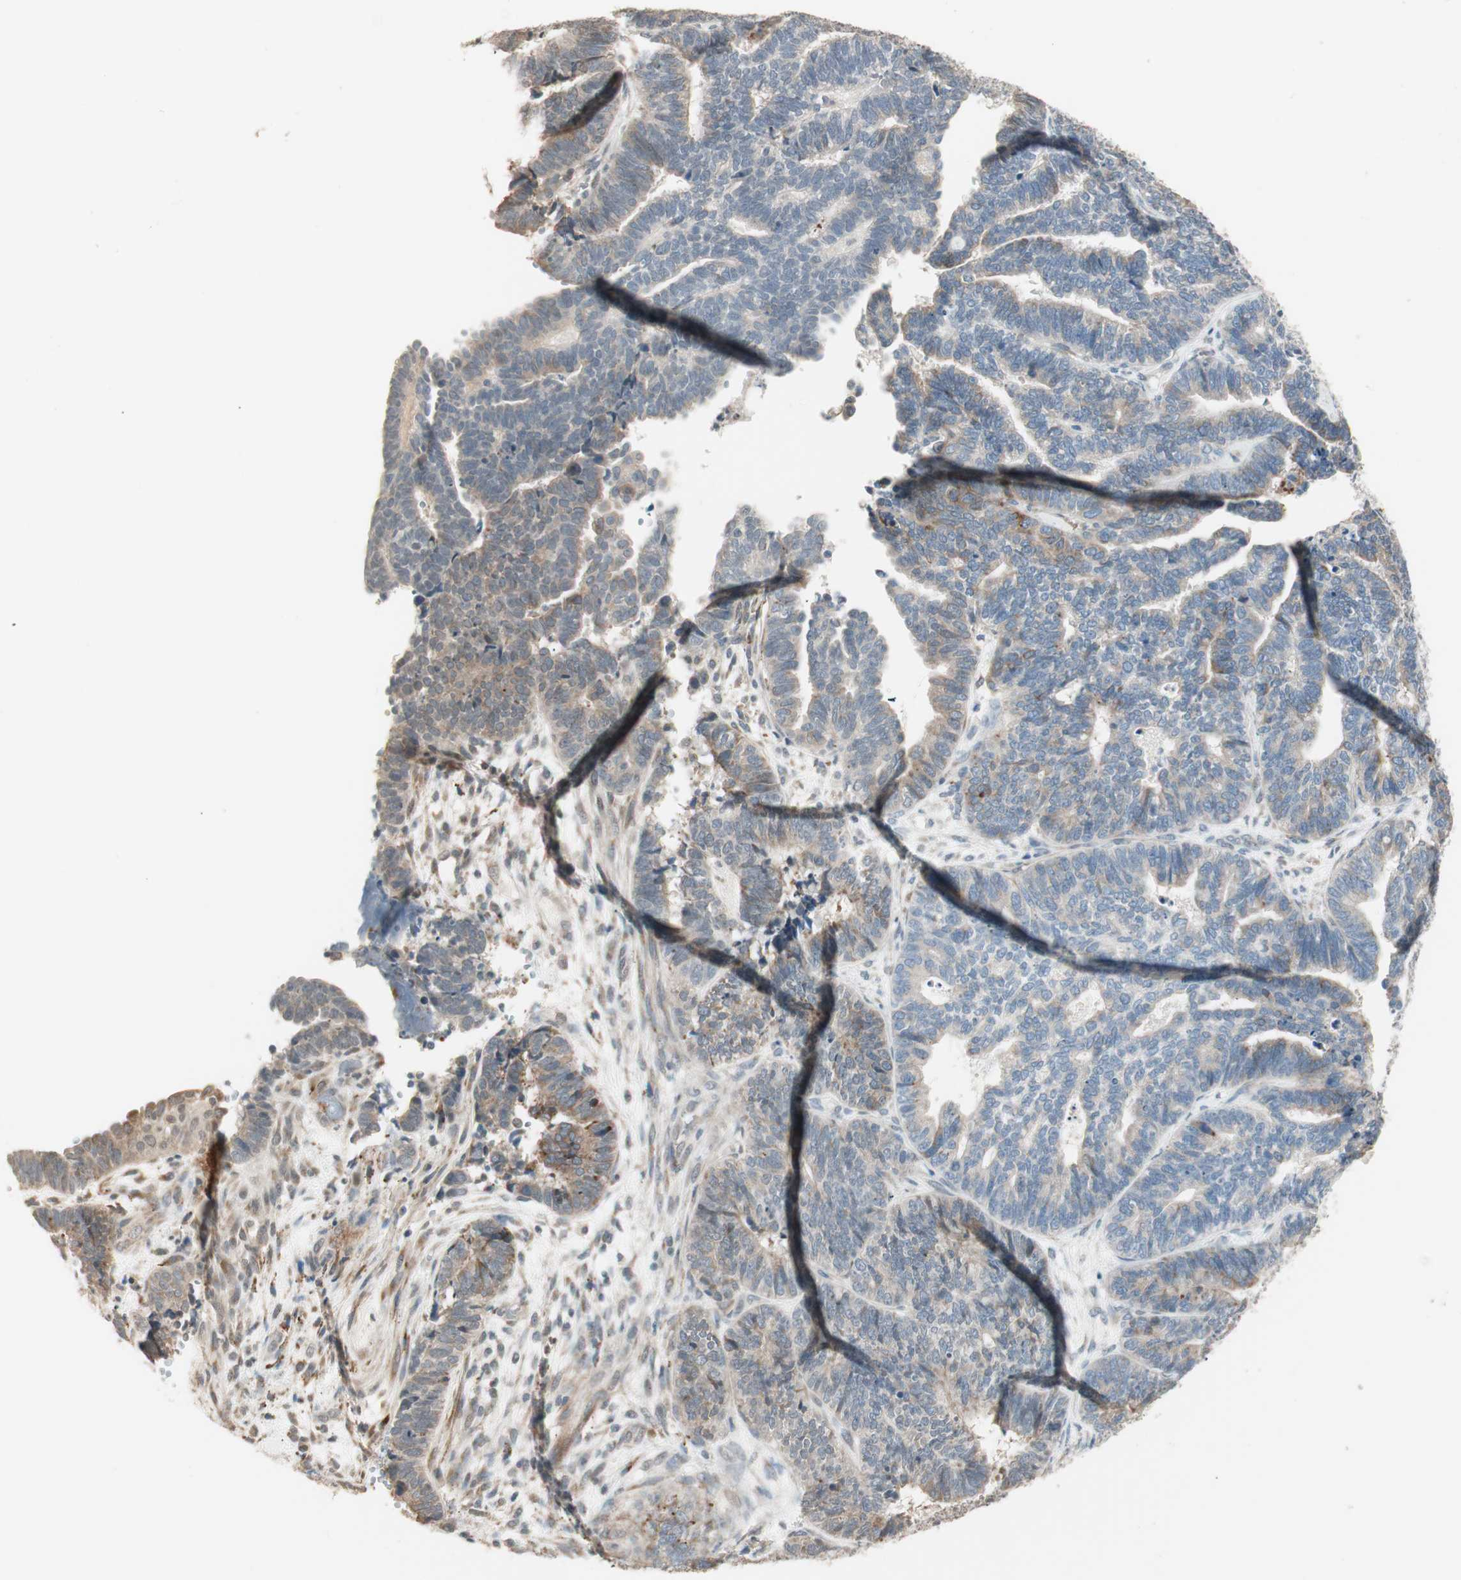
{"staining": {"intensity": "moderate", "quantity": ">75%", "location": "cytoplasmic/membranous"}, "tissue": "endometrial cancer", "cell_type": "Tumor cells", "image_type": "cancer", "snomed": [{"axis": "morphology", "description": "Adenocarcinoma, NOS"}, {"axis": "topography", "description": "Endometrium"}], "caption": "Tumor cells demonstrate medium levels of moderate cytoplasmic/membranous expression in approximately >75% of cells in human endometrial cancer.", "gene": "TASOR", "patient": {"sex": "female", "age": 70}}